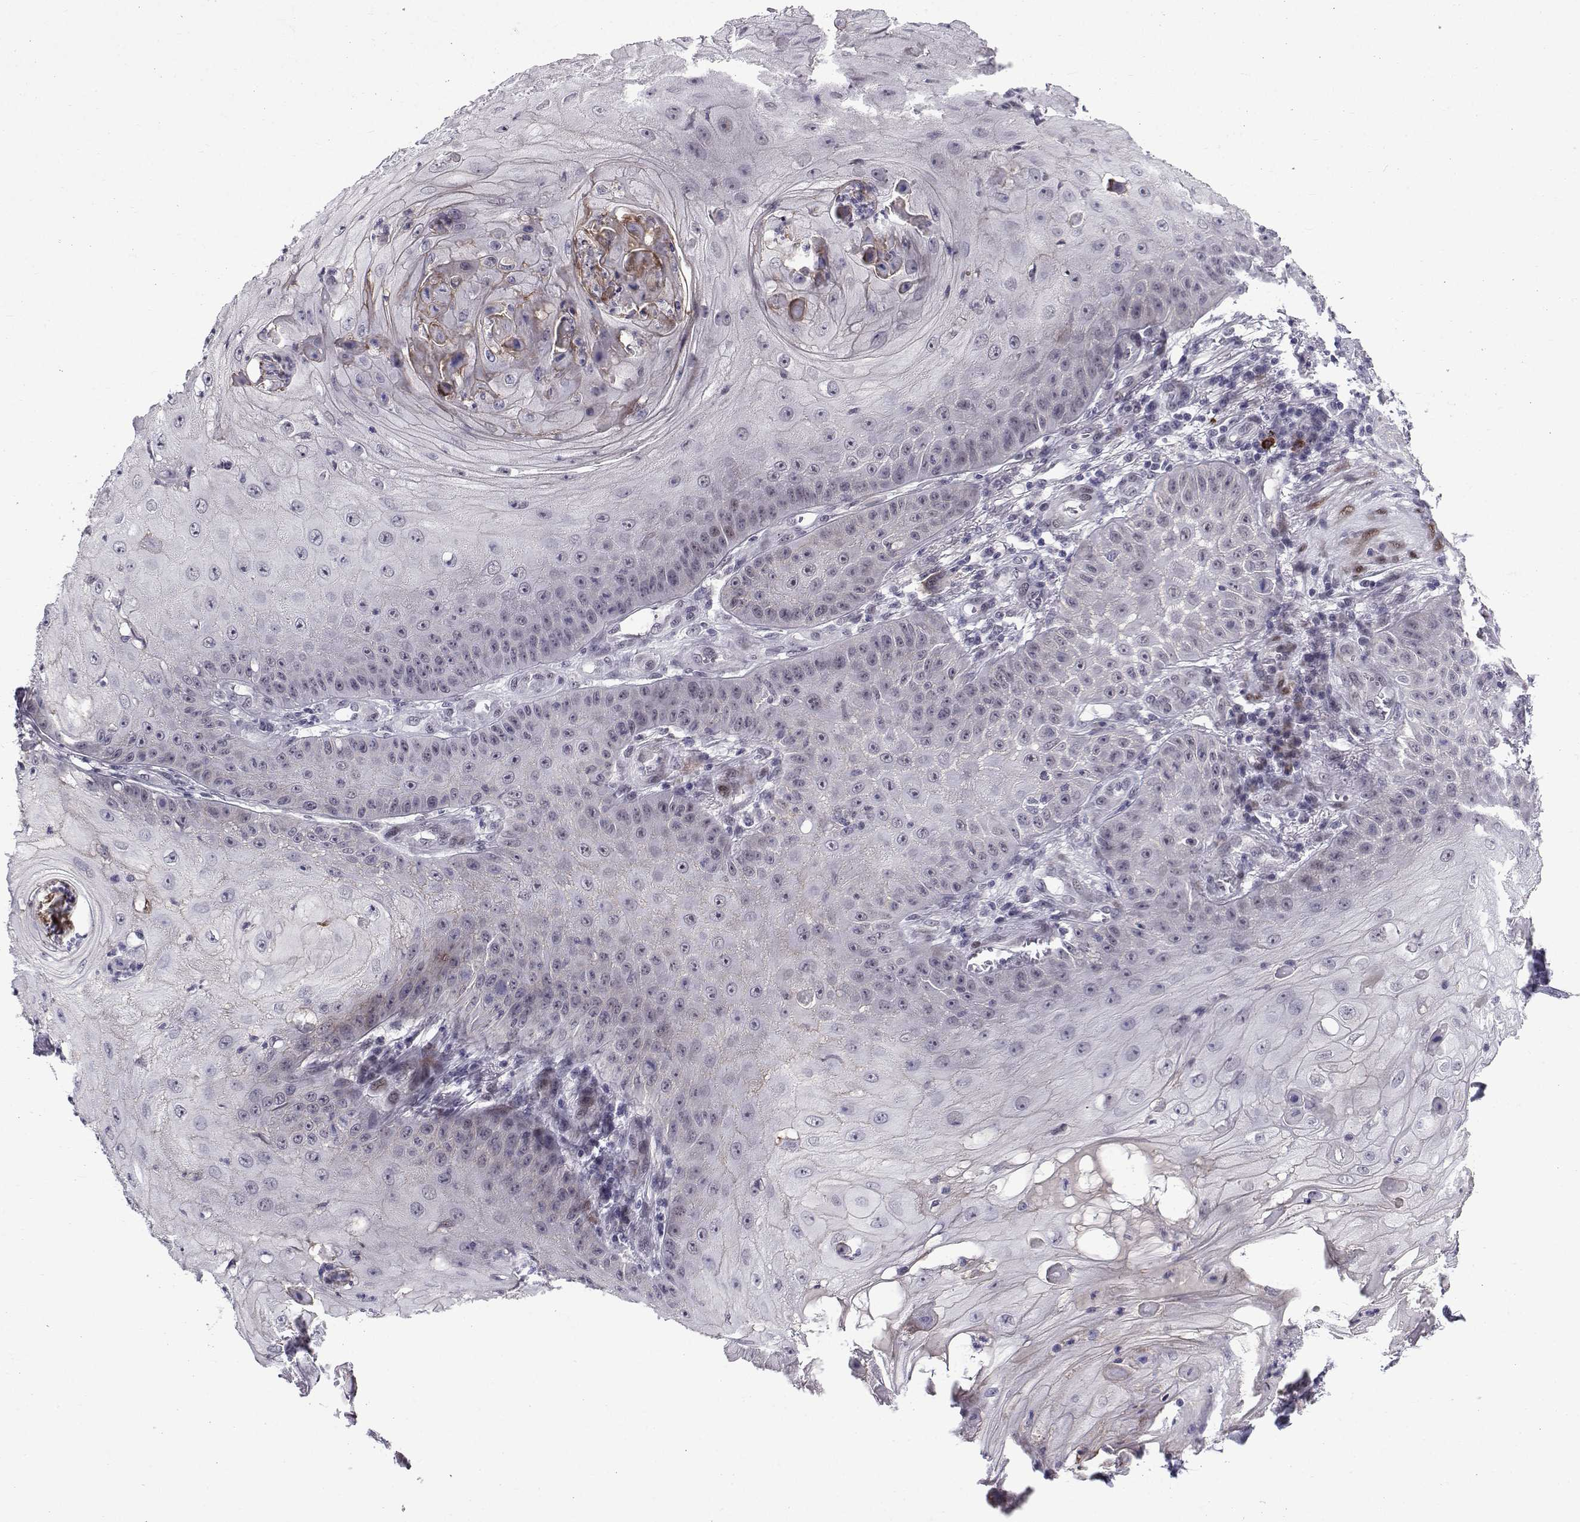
{"staining": {"intensity": "negative", "quantity": "none", "location": "none"}, "tissue": "skin cancer", "cell_type": "Tumor cells", "image_type": "cancer", "snomed": [{"axis": "morphology", "description": "Squamous cell carcinoma, NOS"}, {"axis": "topography", "description": "Skin"}], "caption": "DAB (3,3'-diaminobenzidine) immunohistochemical staining of skin squamous cell carcinoma displays no significant positivity in tumor cells.", "gene": "RBM24", "patient": {"sex": "male", "age": 70}}